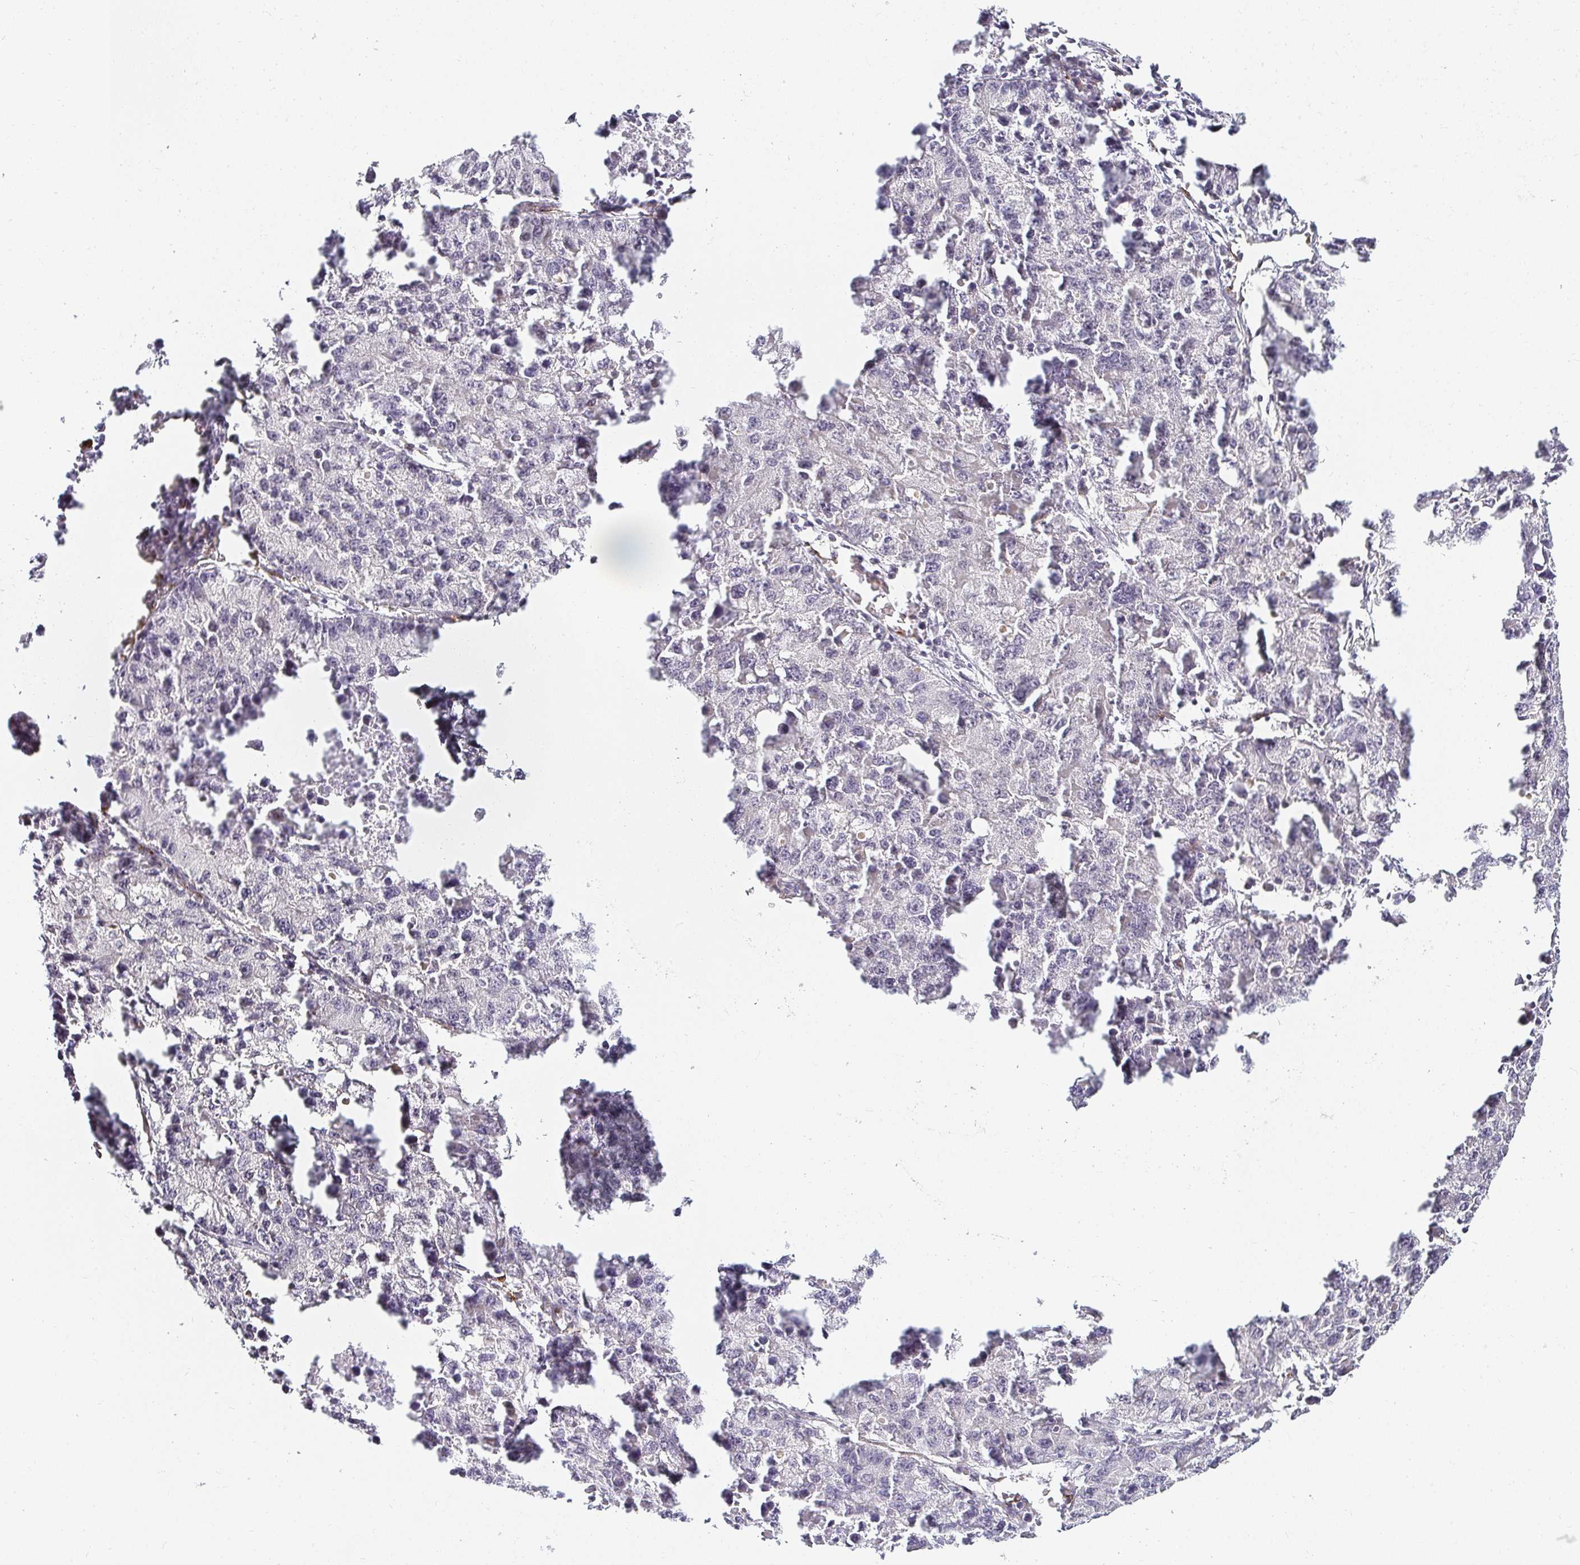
{"staining": {"intensity": "negative", "quantity": "none", "location": "none"}, "tissue": "lung cancer", "cell_type": "Tumor cells", "image_type": "cancer", "snomed": [{"axis": "morphology", "description": "Adenocarcinoma, NOS"}, {"axis": "topography", "description": "Lung"}], "caption": "Photomicrograph shows no protein expression in tumor cells of lung cancer tissue.", "gene": "ACAN", "patient": {"sex": "female", "age": 51}}